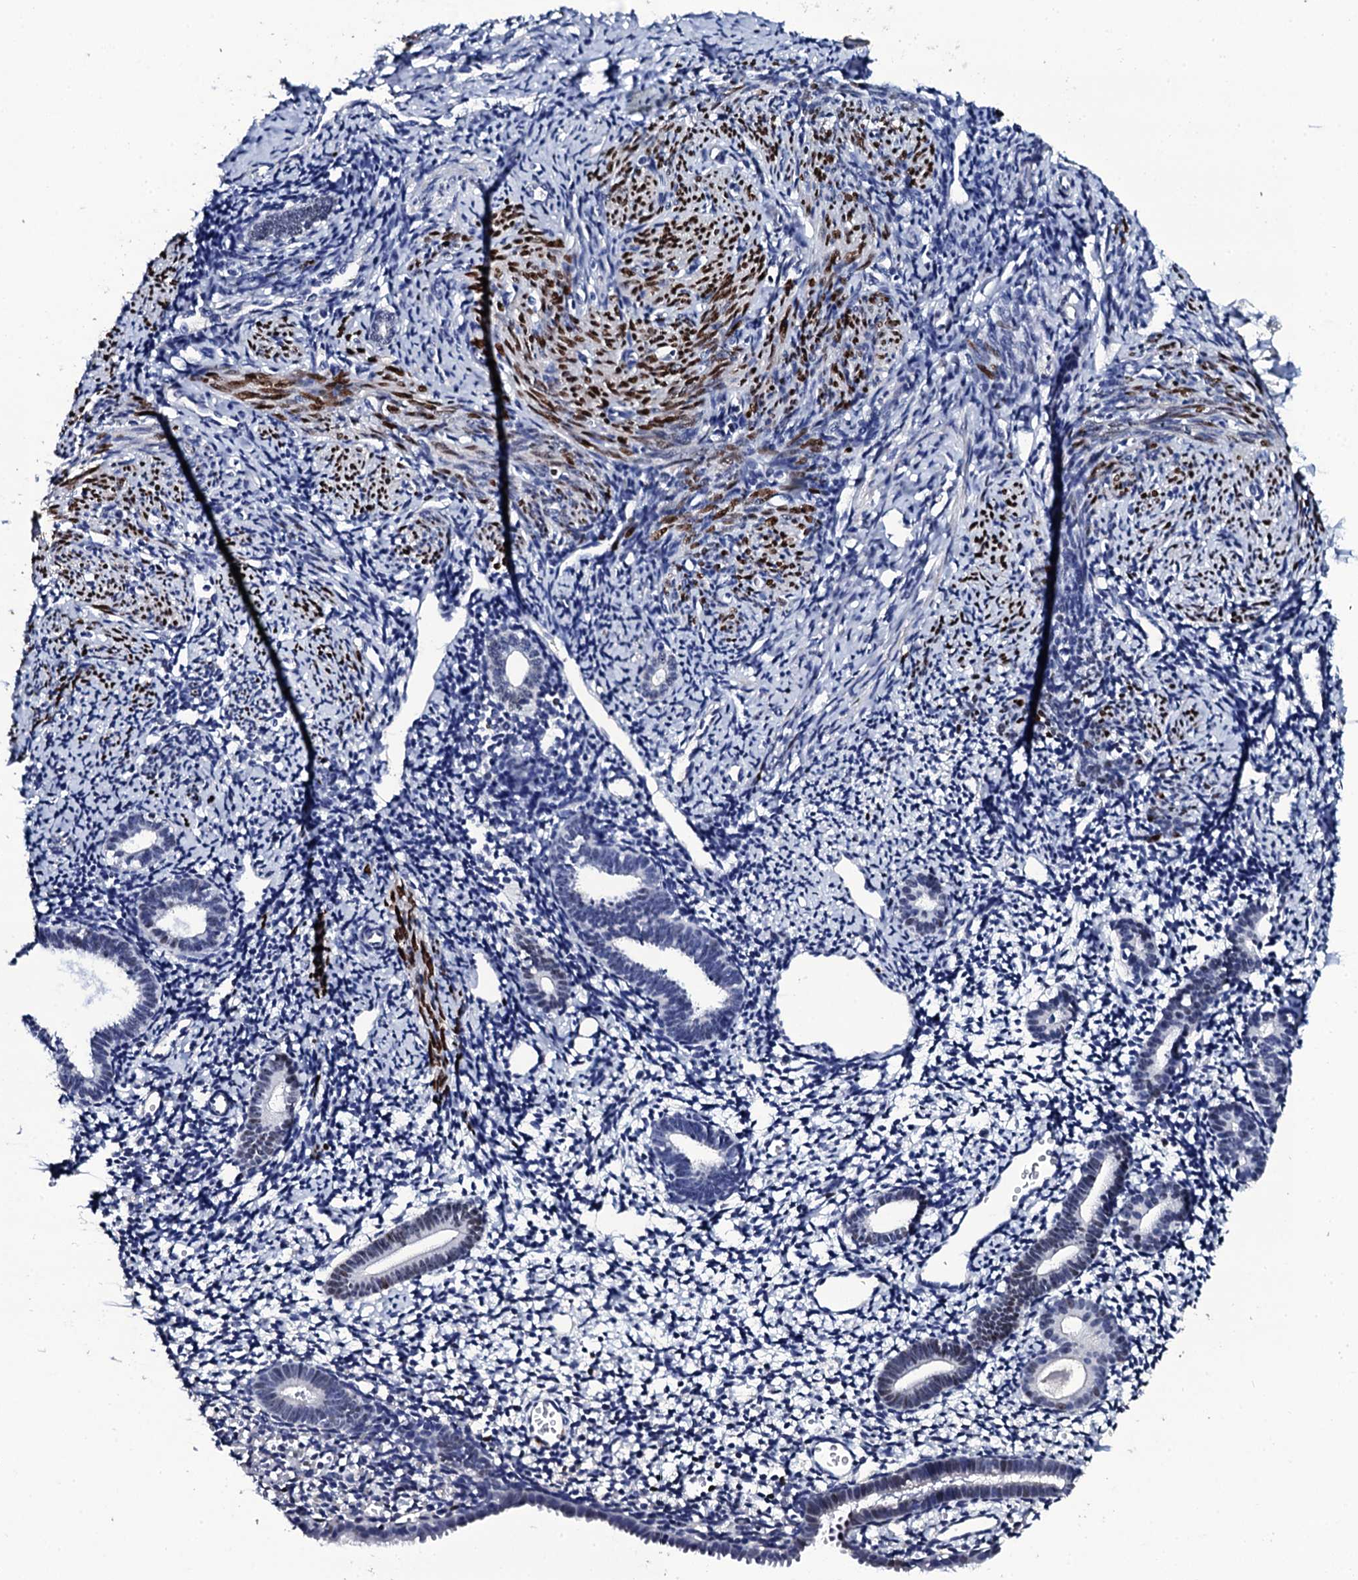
{"staining": {"intensity": "negative", "quantity": "none", "location": "none"}, "tissue": "endometrium", "cell_type": "Cells in endometrial stroma", "image_type": "normal", "snomed": [{"axis": "morphology", "description": "Normal tissue, NOS"}, {"axis": "topography", "description": "Endometrium"}], "caption": "Immunohistochemistry of benign endometrium shows no positivity in cells in endometrial stroma.", "gene": "NPM2", "patient": {"sex": "female", "age": 56}}